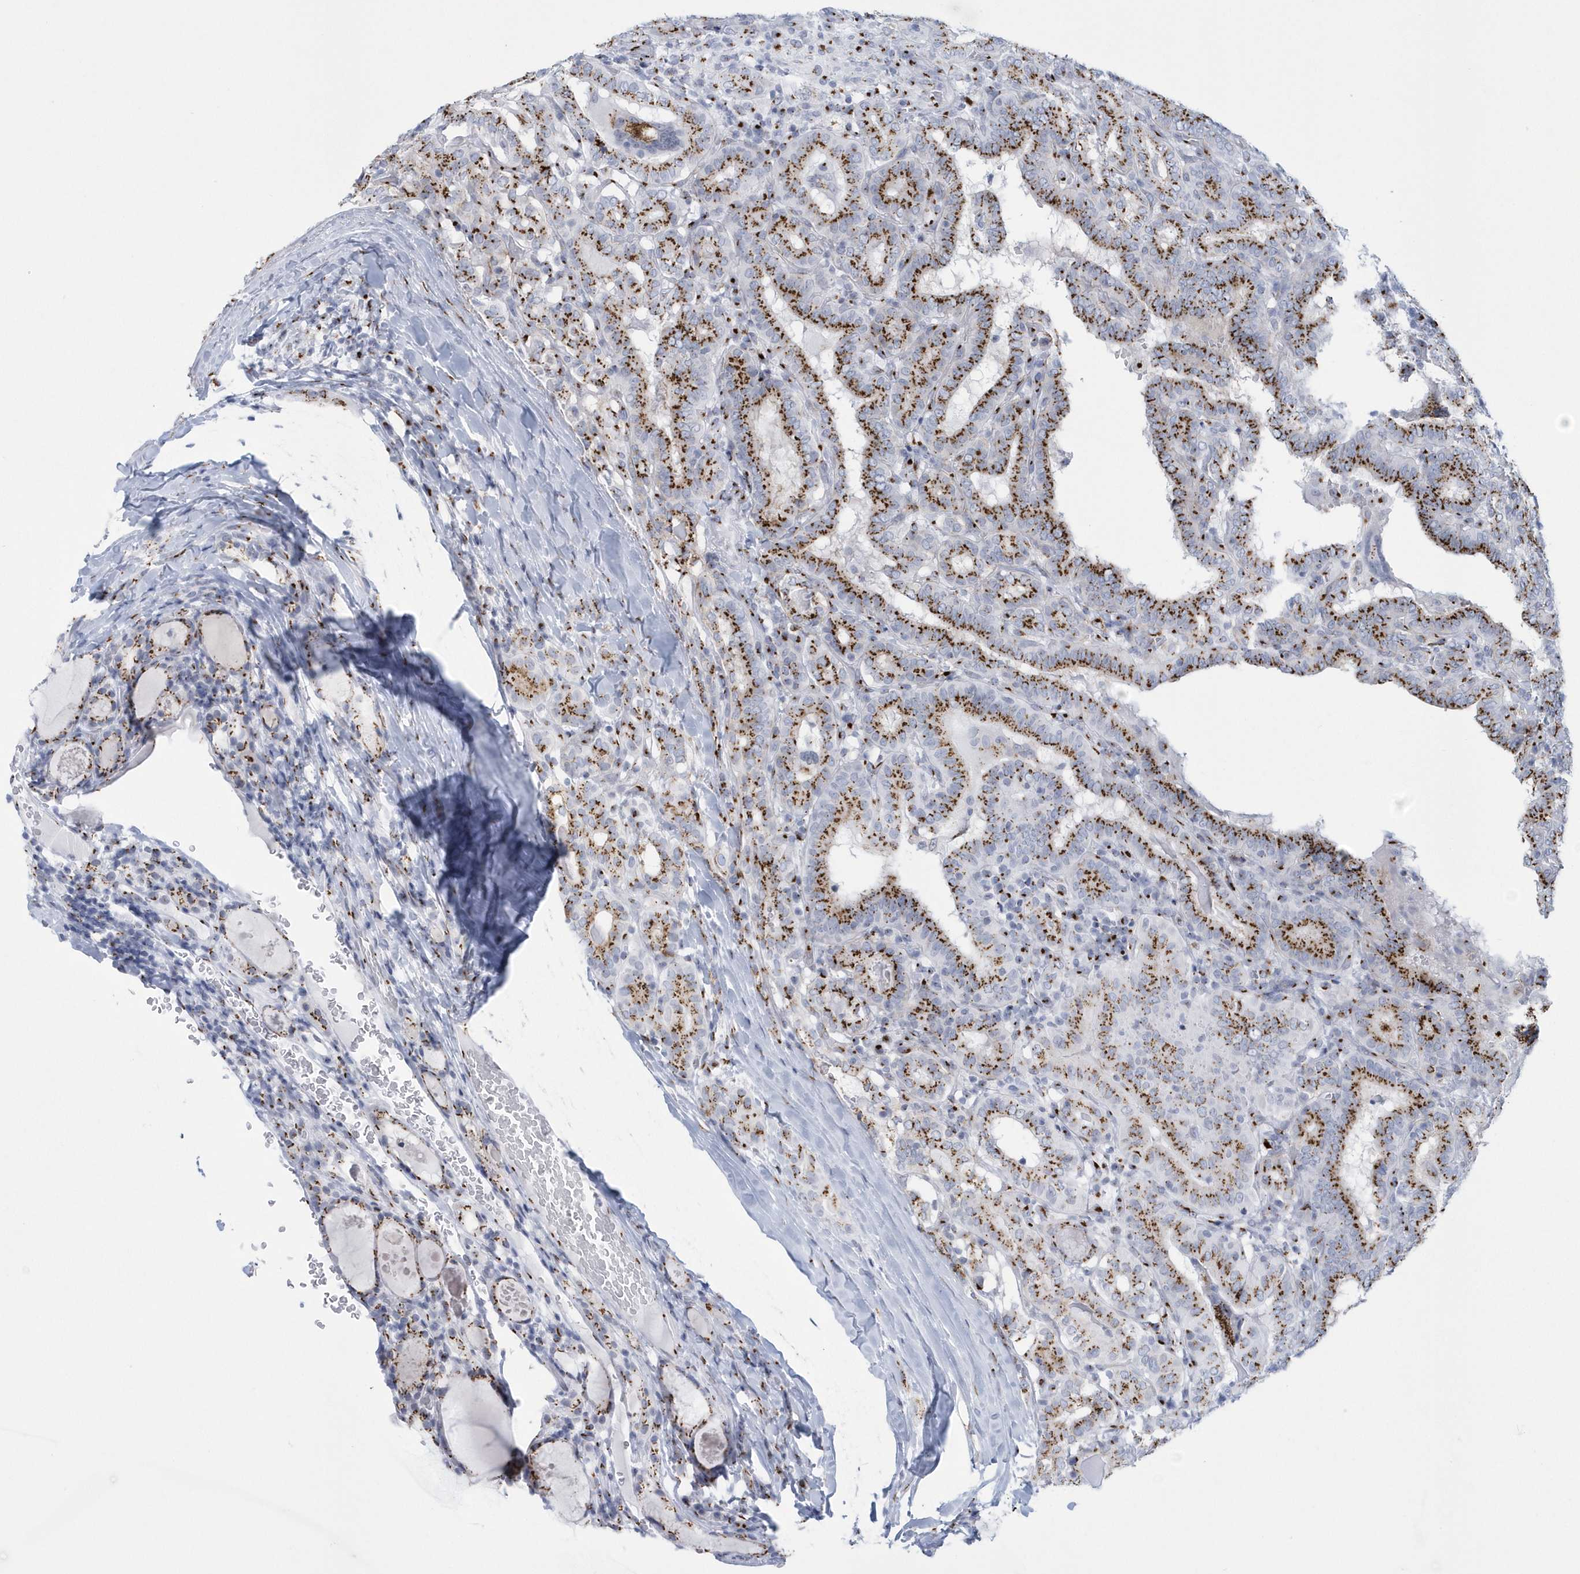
{"staining": {"intensity": "strong", "quantity": ">75%", "location": "cytoplasmic/membranous"}, "tissue": "thyroid cancer", "cell_type": "Tumor cells", "image_type": "cancer", "snomed": [{"axis": "morphology", "description": "Papillary adenocarcinoma, NOS"}, {"axis": "topography", "description": "Thyroid gland"}], "caption": "Immunohistochemistry of human papillary adenocarcinoma (thyroid) displays high levels of strong cytoplasmic/membranous positivity in approximately >75% of tumor cells. (IHC, brightfield microscopy, high magnification).", "gene": "SLX9", "patient": {"sex": "female", "age": 72}}